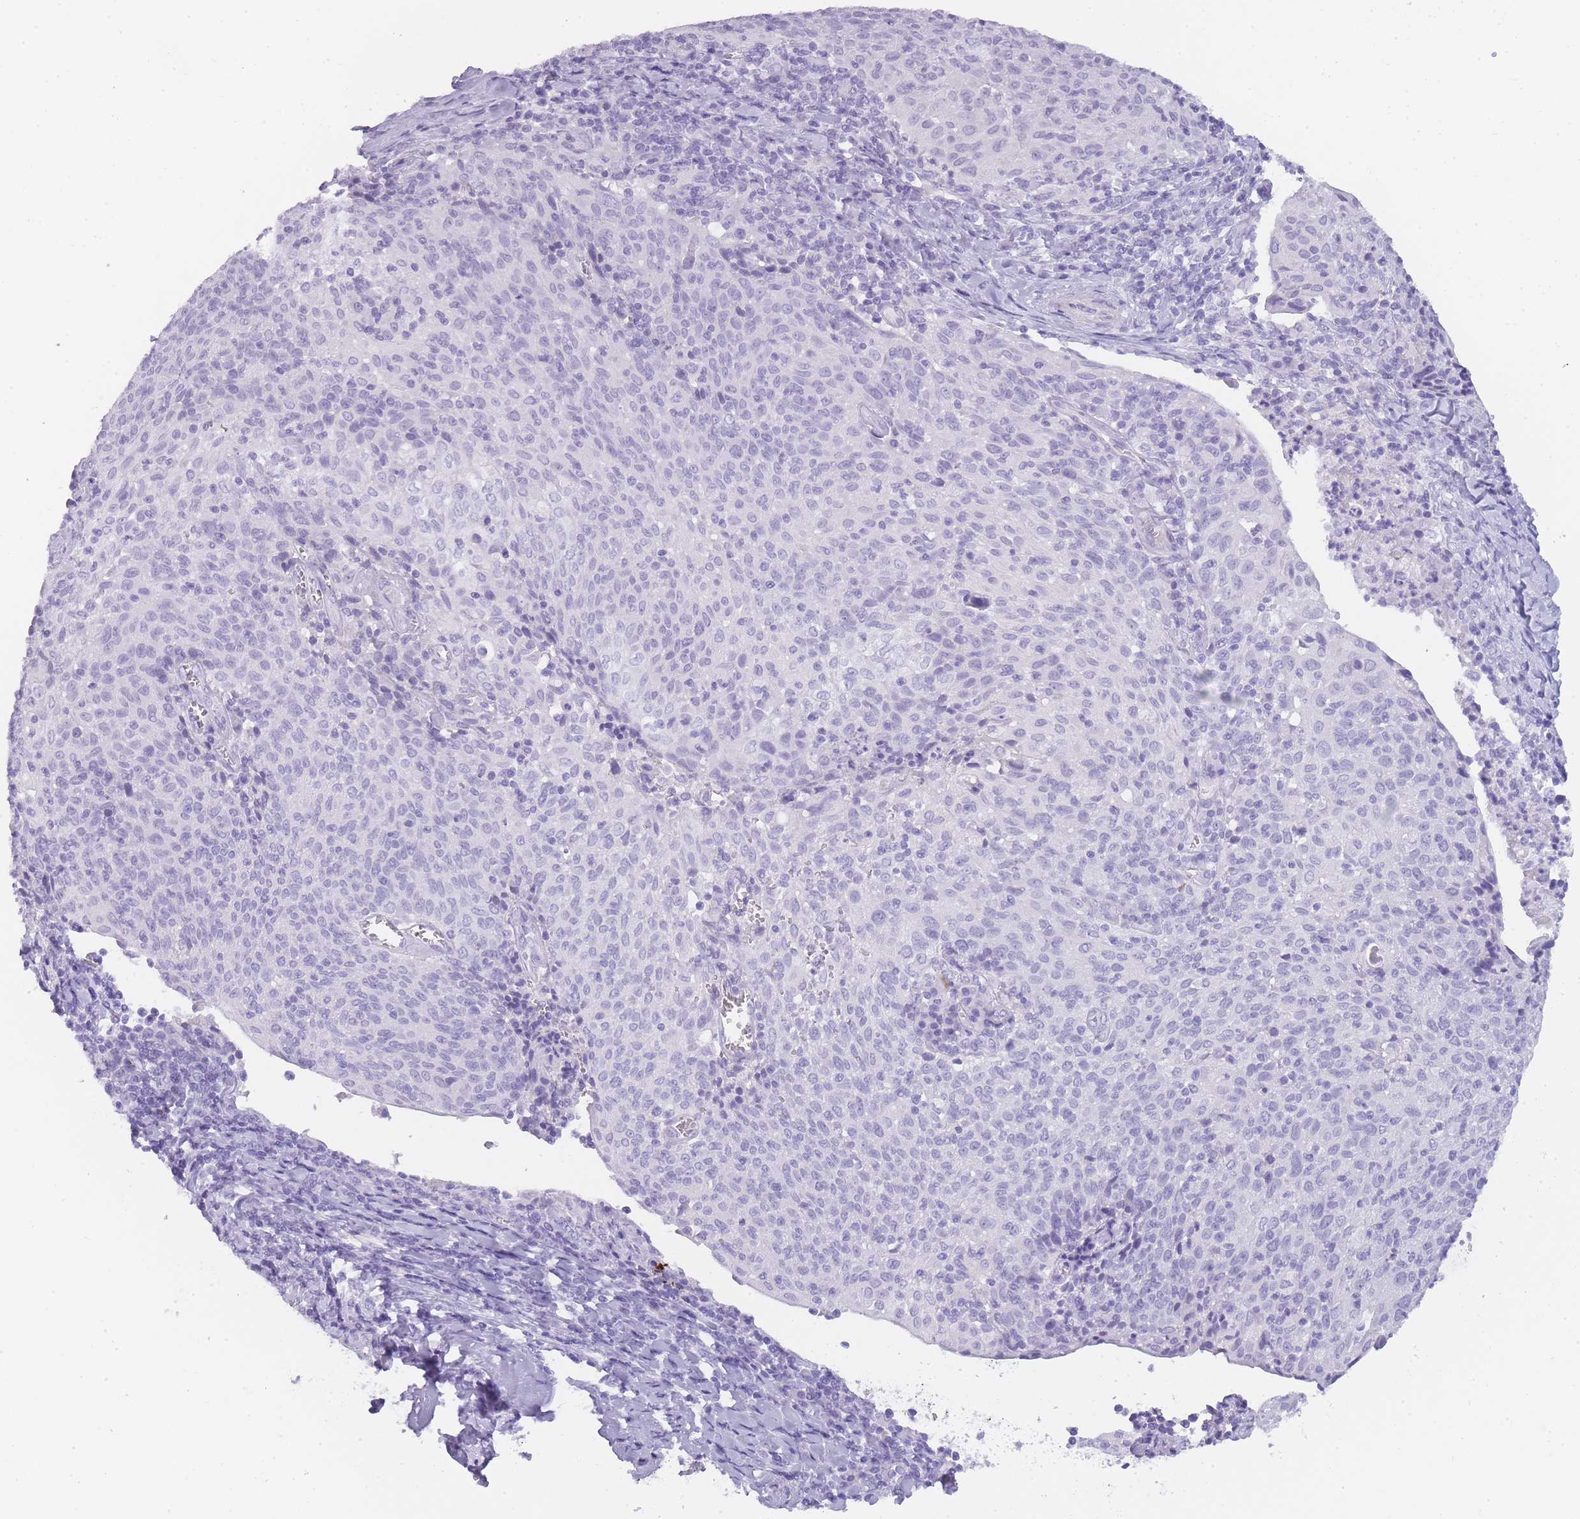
{"staining": {"intensity": "negative", "quantity": "none", "location": "none"}, "tissue": "cervical cancer", "cell_type": "Tumor cells", "image_type": "cancer", "snomed": [{"axis": "morphology", "description": "Squamous cell carcinoma, NOS"}, {"axis": "topography", "description": "Cervix"}], "caption": "Cervical cancer was stained to show a protein in brown. There is no significant positivity in tumor cells. (DAB IHC with hematoxylin counter stain).", "gene": "TCP11", "patient": {"sex": "female", "age": 52}}